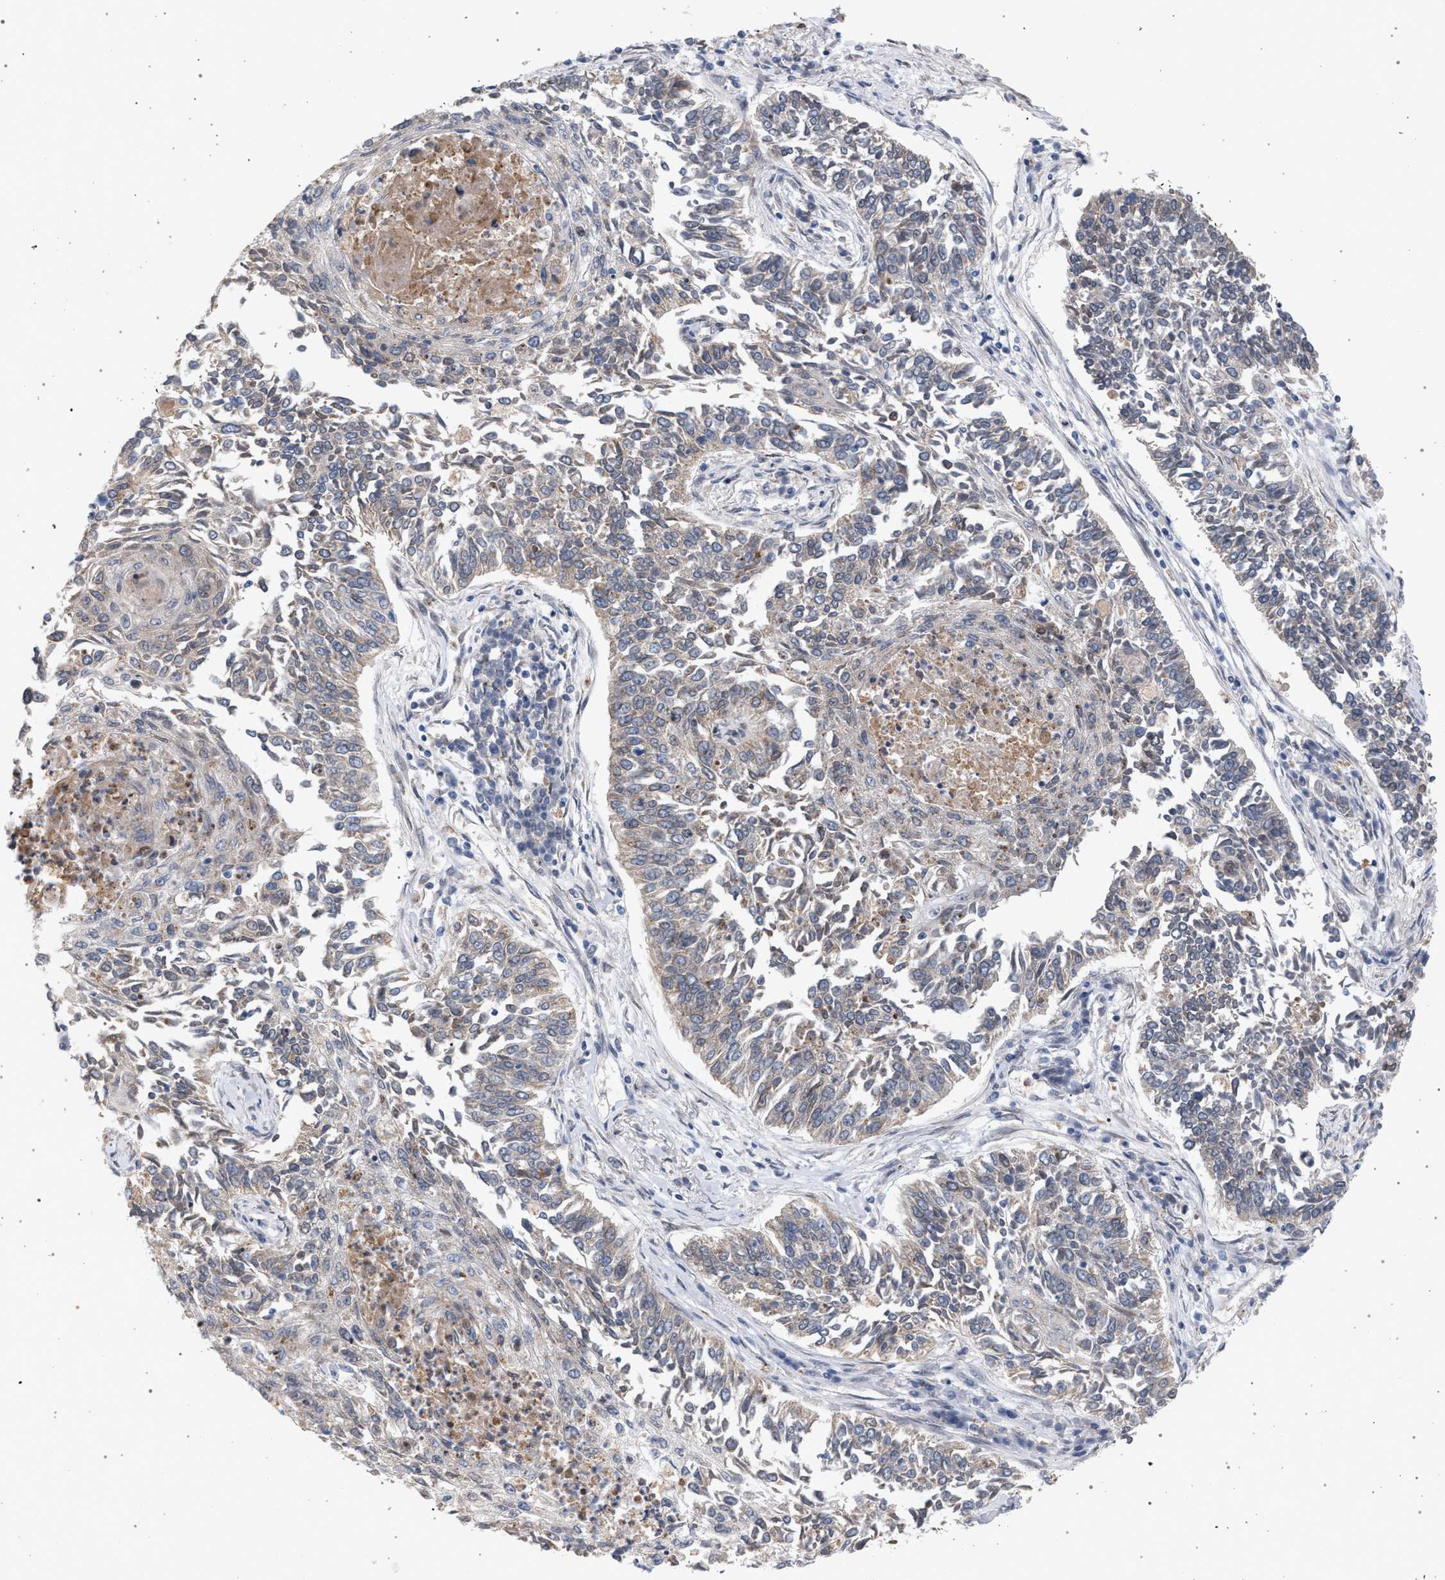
{"staining": {"intensity": "weak", "quantity": "25%-75%", "location": "cytoplasmic/membranous"}, "tissue": "lung cancer", "cell_type": "Tumor cells", "image_type": "cancer", "snomed": [{"axis": "morphology", "description": "Normal tissue, NOS"}, {"axis": "morphology", "description": "Squamous cell carcinoma, NOS"}, {"axis": "topography", "description": "Cartilage tissue"}, {"axis": "topography", "description": "Bronchus"}, {"axis": "topography", "description": "Lung"}], "caption": "An immunohistochemistry (IHC) photomicrograph of neoplastic tissue is shown. Protein staining in brown labels weak cytoplasmic/membranous positivity in squamous cell carcinoma (lung) within tumor cells.", "gene": "ARPC5L", "patient": {"sex": "female", "age": 49}}